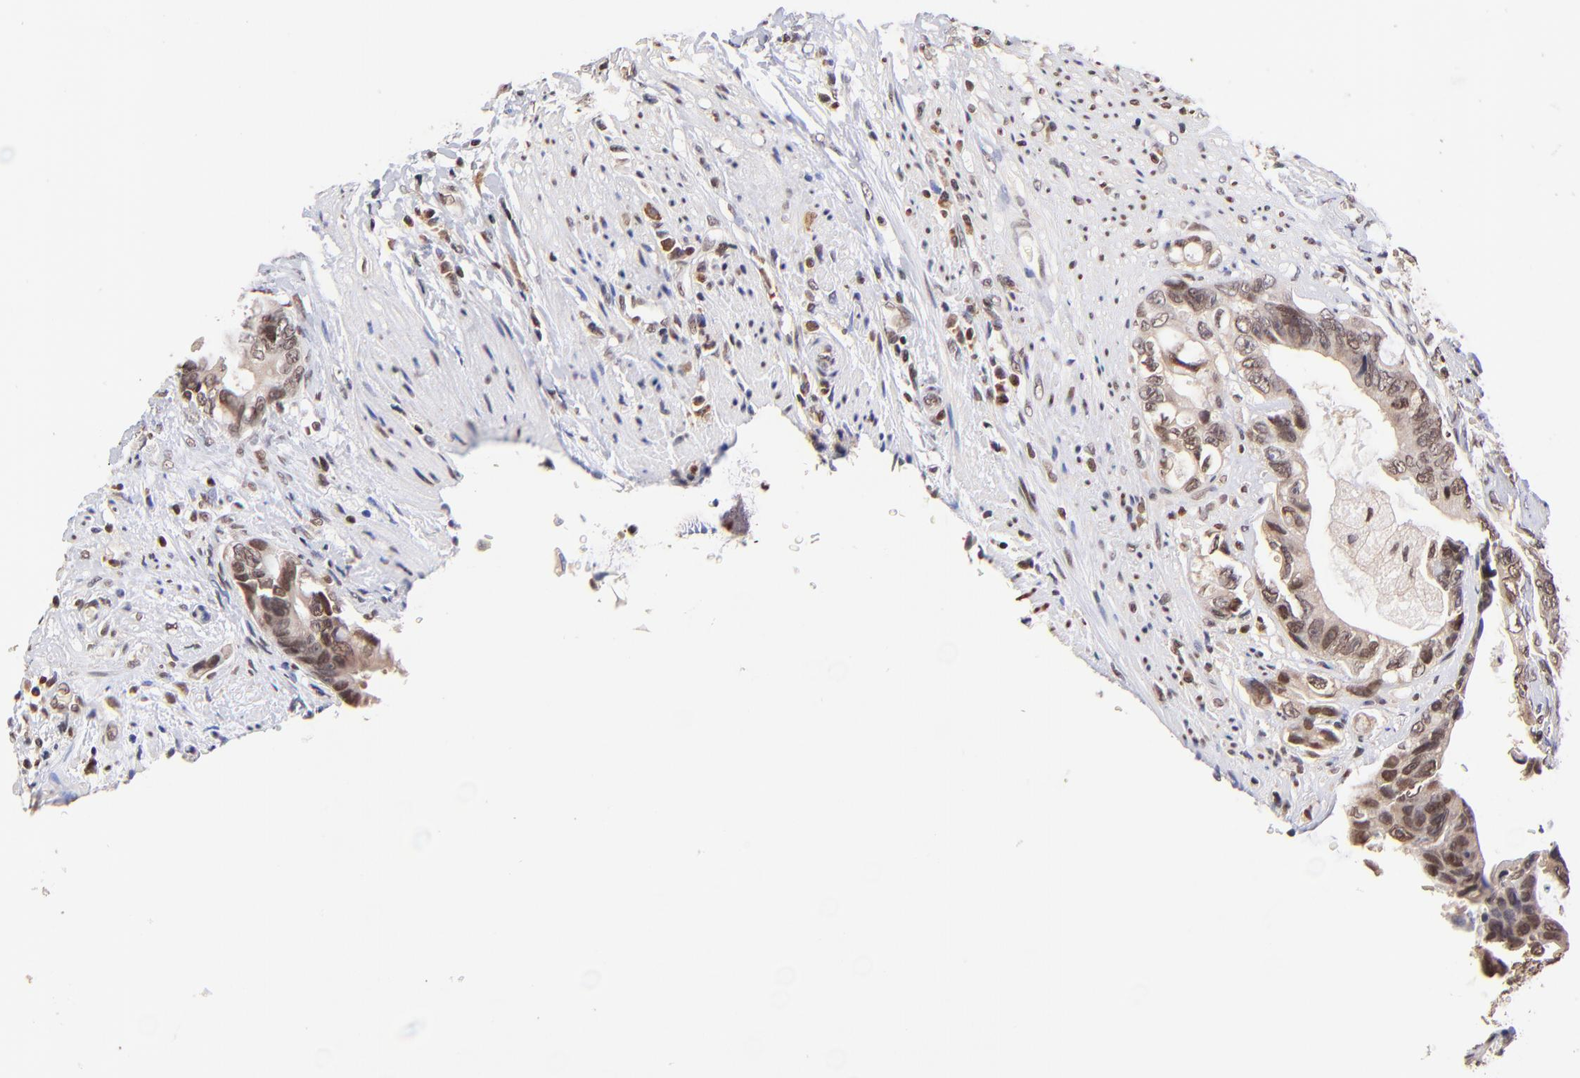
{"staining": {"intensity": "moderate", "quantity": ">75%", "location": "cytoplasmic/membranous,nuclear"}, "tissue": "colorectal cancer", "cell_type": "Tumor cells", "image_type": "cancer", "snomed": [{"axis": "morphology", "description": "Adenocarcinoma, NOS"}, {"axis": "topography", "description": "Rectum"}], "caption": "Colorectal cancer tissue displays moderate cytoplasmic/membranous and nuclear expression in about >75% of tumor cells", "gene": "WDR25", "patient": {"sex": "female", "age": 57}}